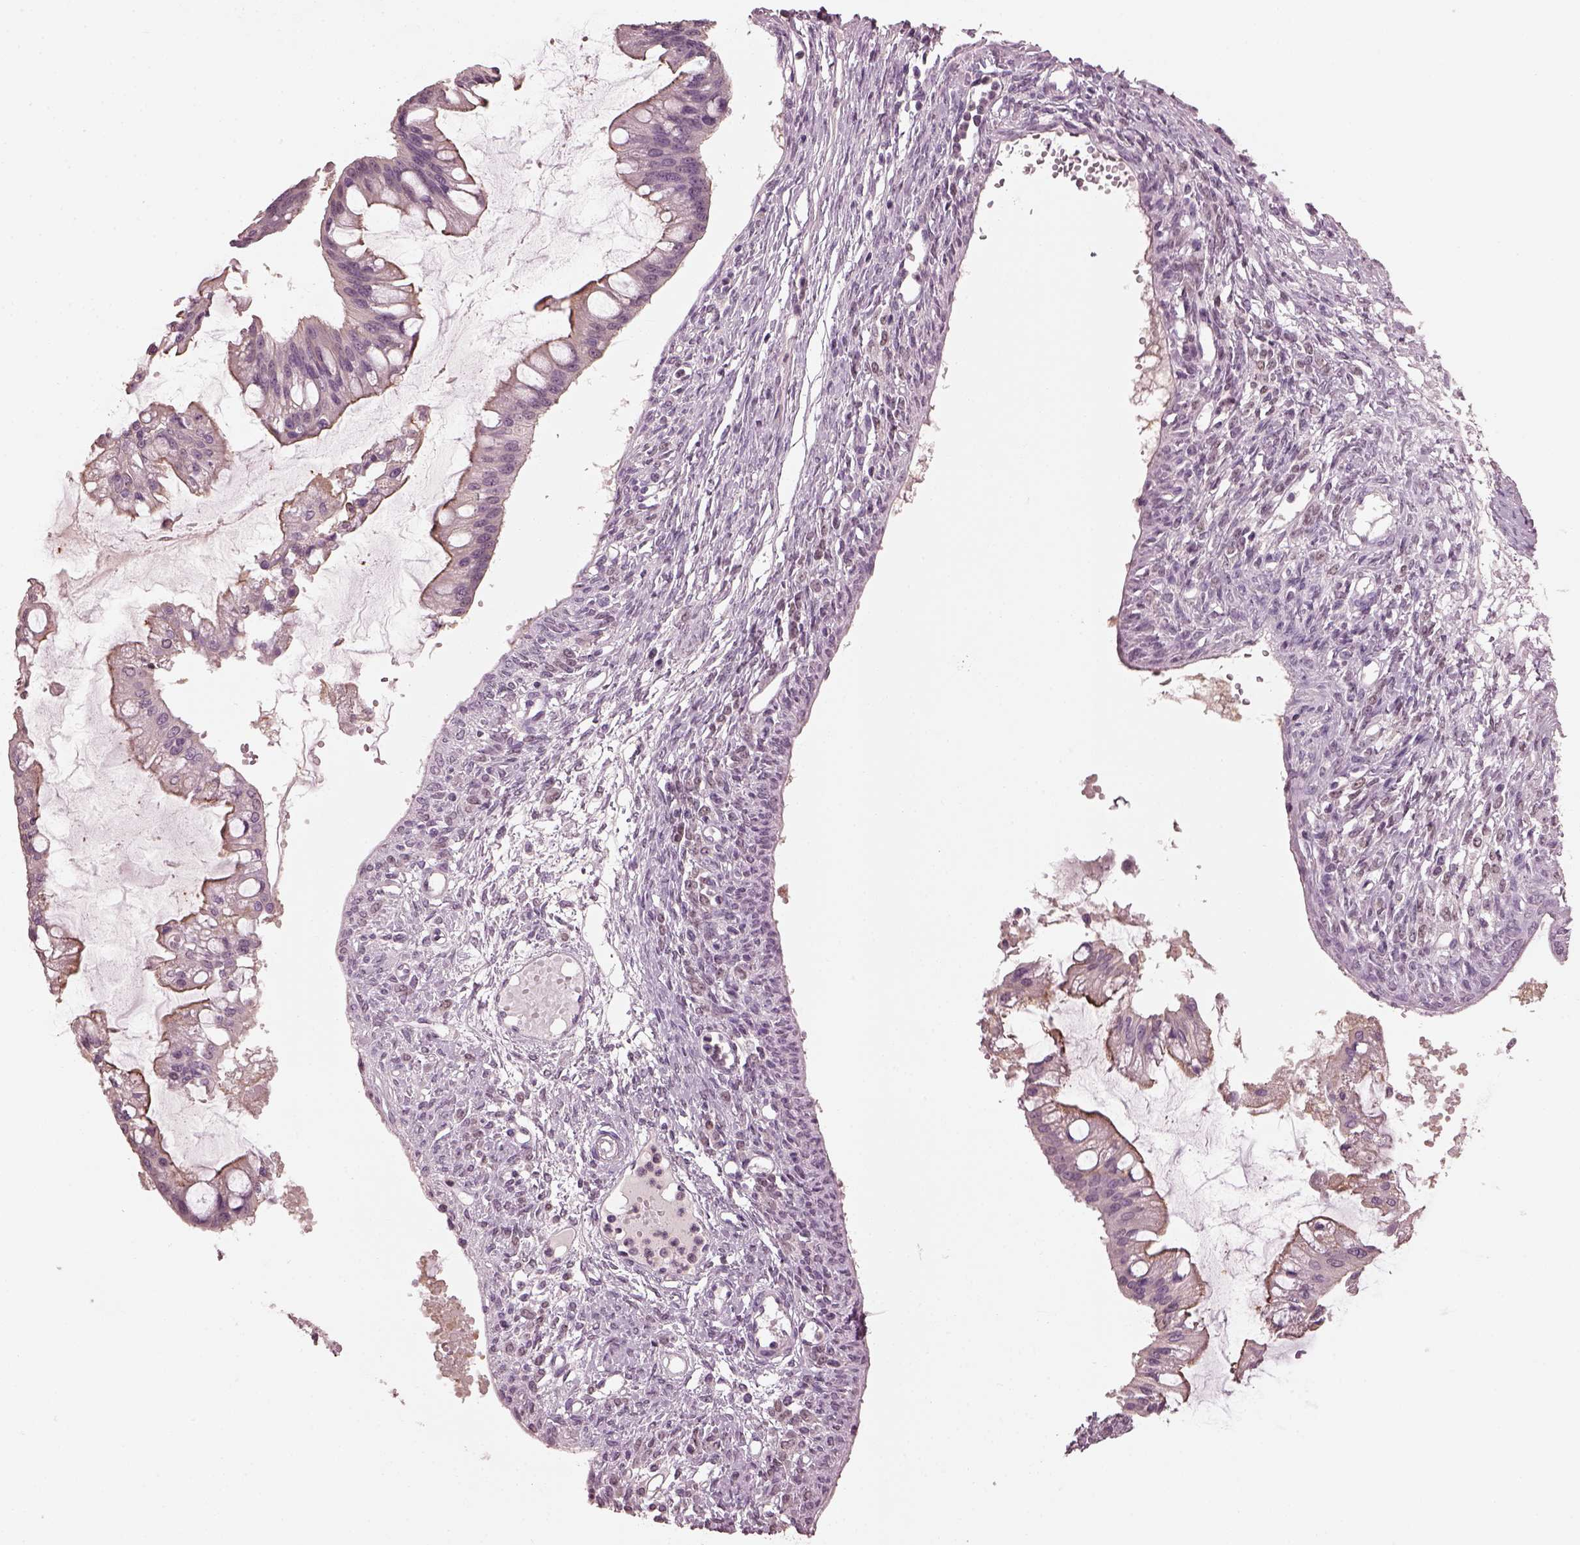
{"staining": {"intensity": "weak", "quantity": "<25%", "location": "cytoplasmic/membranous"}, "tissue": "ovarian cancer", "cell_type": "Tumor cells", "image_type": "cancer", "snomed": [{"axis": "morphology", "description": "Cystadenocarcinoma, mucinous, NOS"}, {"axis": "topography", "description": "Ovary"}], "caption": "High power microscopy histopathology image of an immunohistochemistry (IHC) histopathology image of ovarian cancer (mucinous cystadenocarcinoma), revealing no significant staining in tumor cells. (Immunohistochemistry (ihc), brightfield microscopy, high magnification).", "gene": "TSKS", "patient": {"sex": "female", "age": 73}}